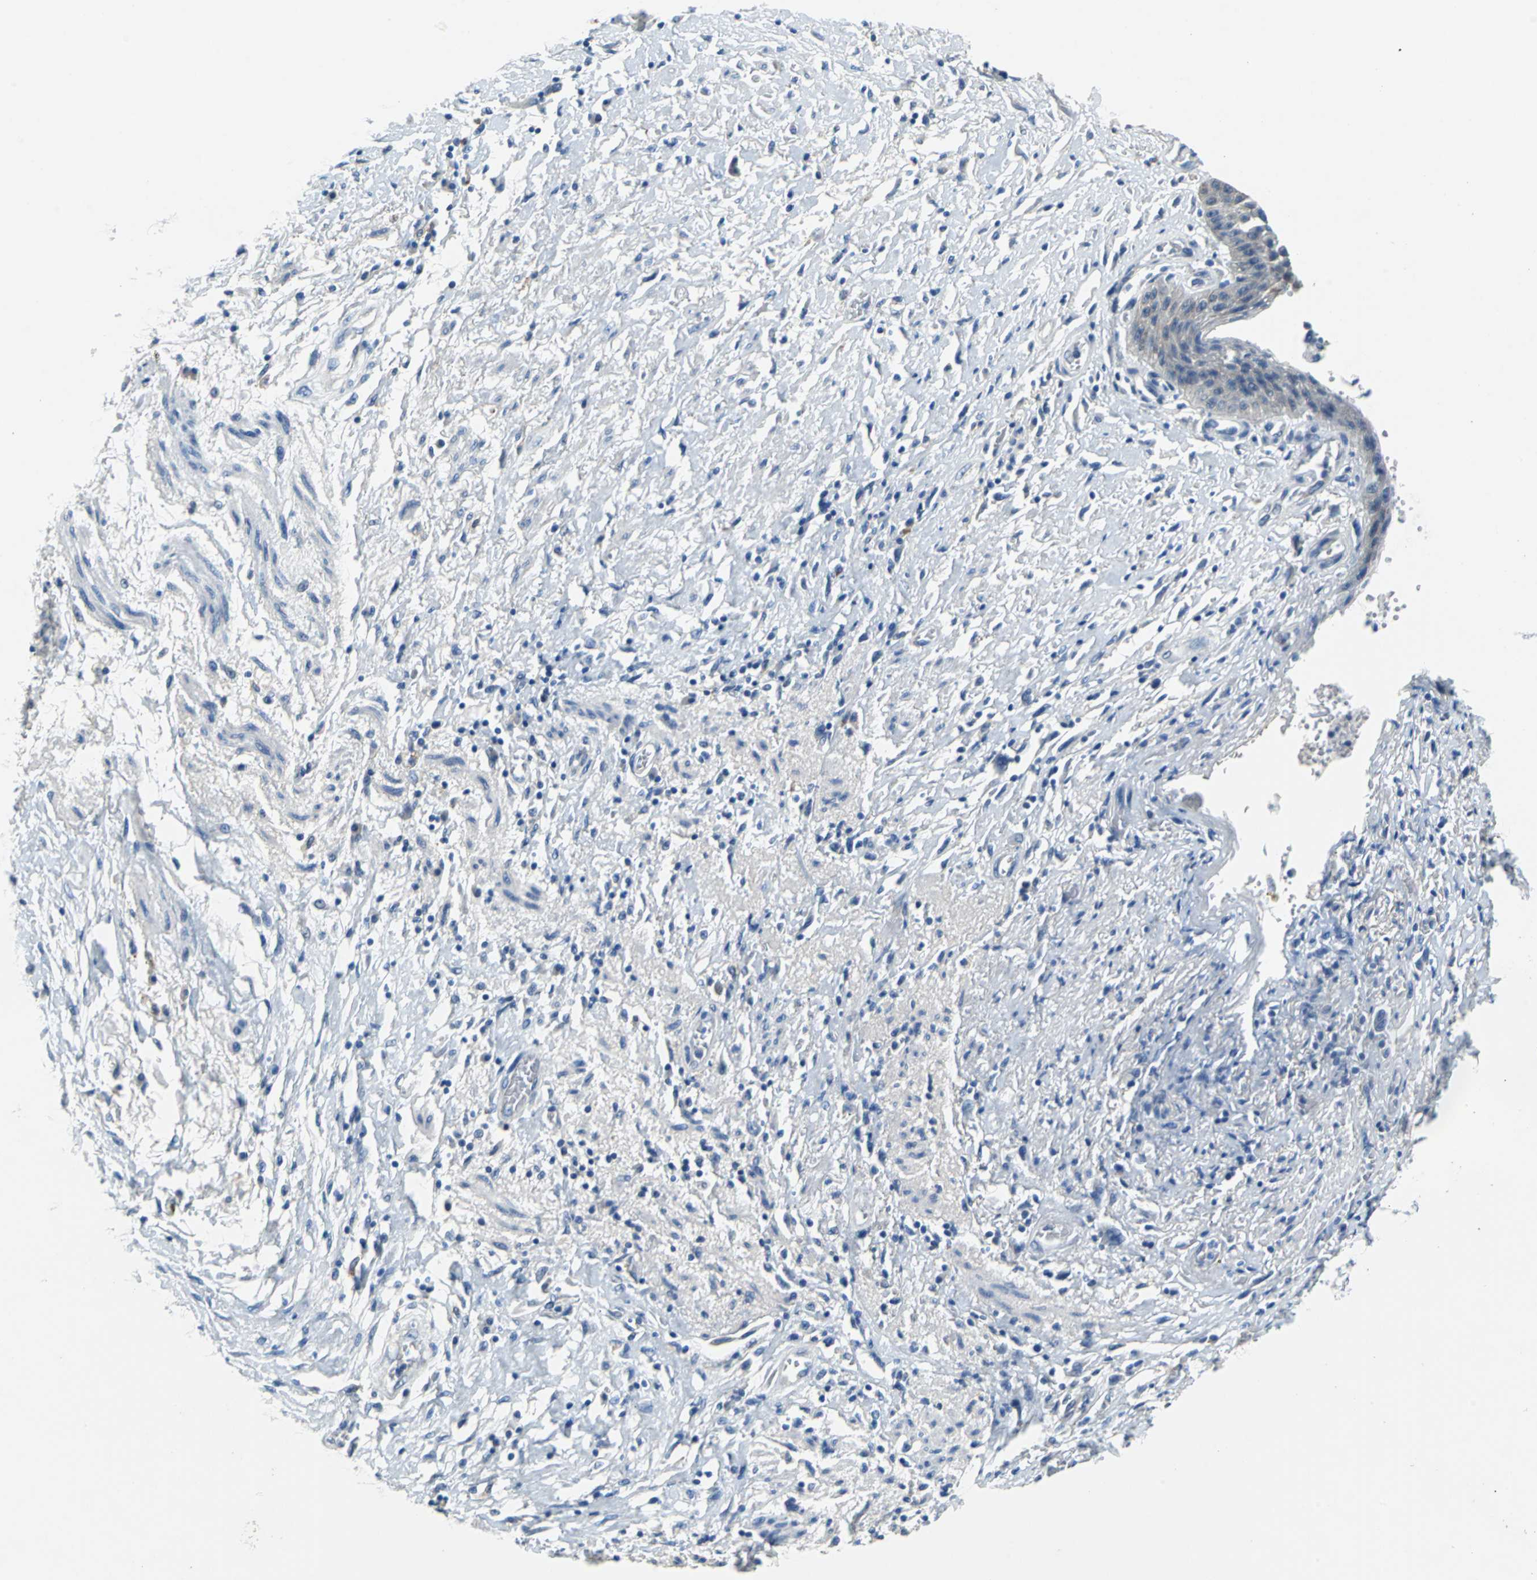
{"staining": {"intensity": "negative", "quantity": "none", "location": "none"}, "tissue": "skin", "cell_type": "Epidermal cells", "image_type": "normal", "snomed": [{"axis": "morphology", "description": "Normal tissue, NOS"}, {"axis": "topography", "description": "Anal"}], "caption": "The micrograph displays no staining of epidermal cells in normal skin.", "gene": "TEX264", "patient": {"sex": "female", "age": 46}}